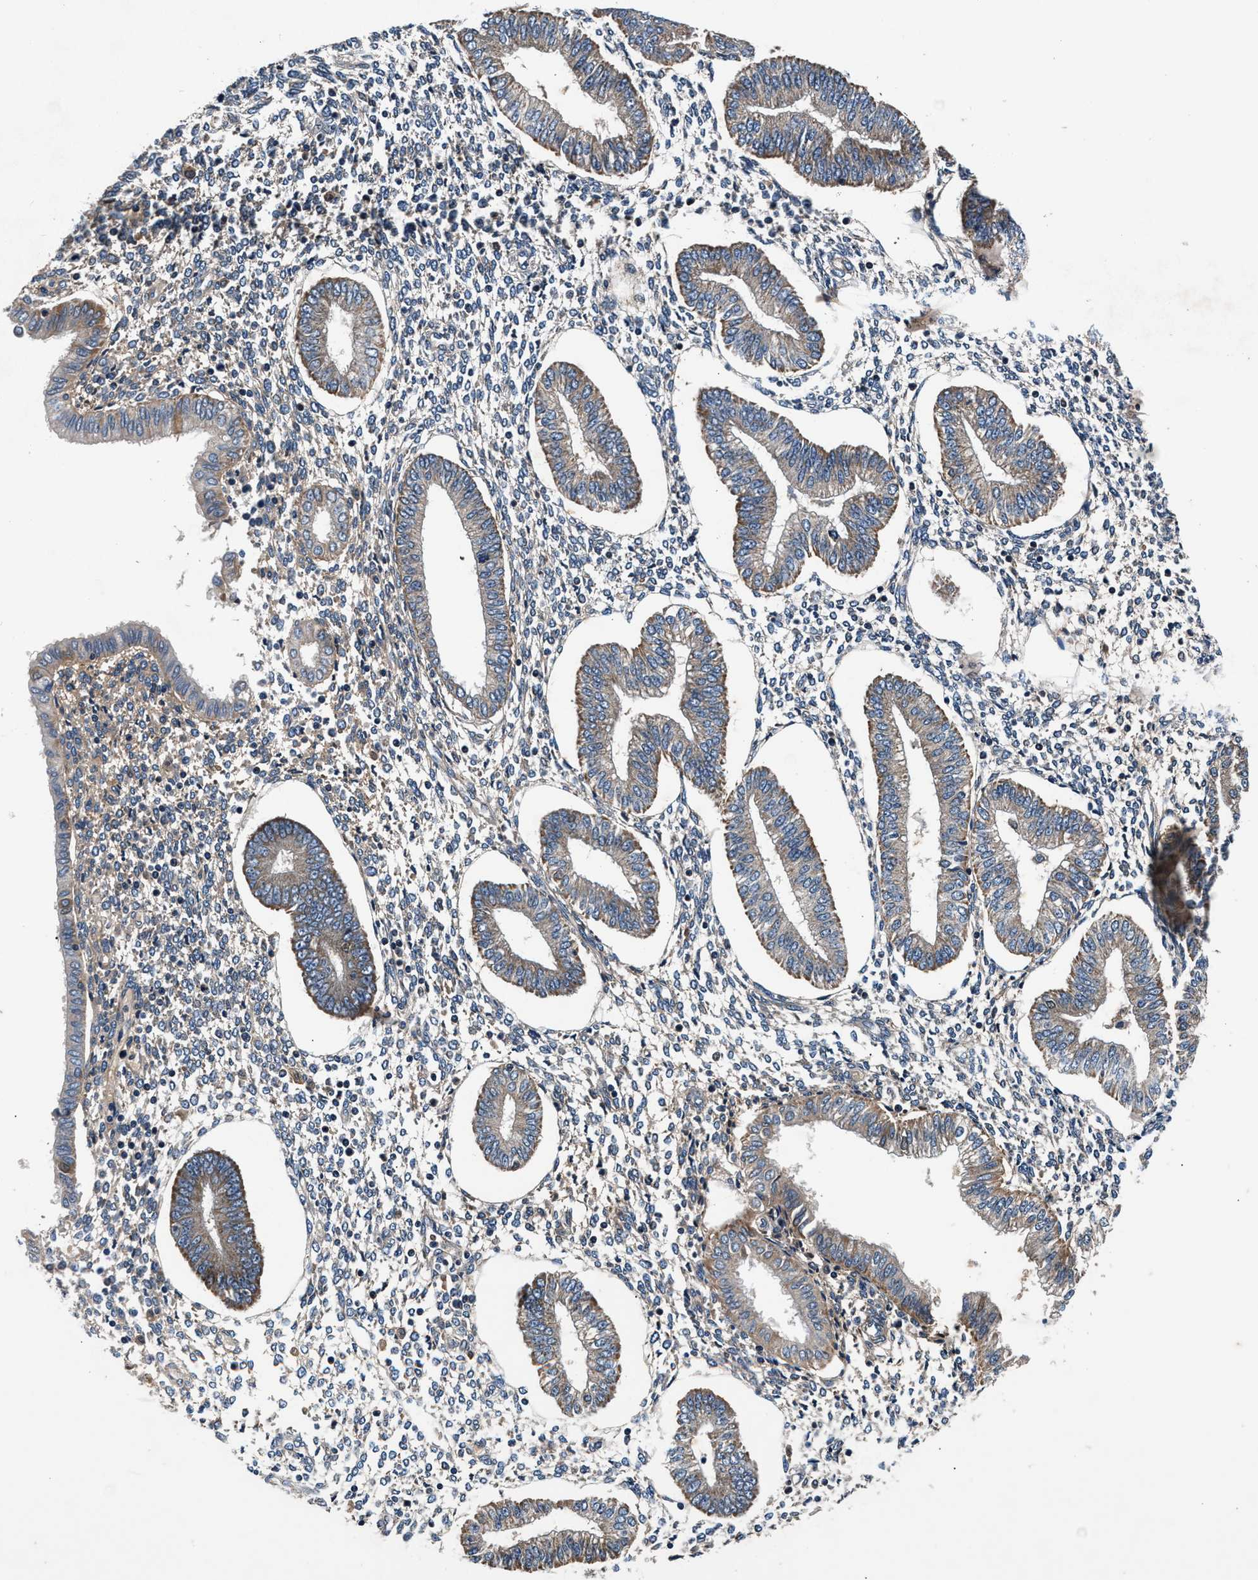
{"staining": {"intensity": "weak", "quantity": "<25%", "location": "cytoplasmic/membranous"}, "tissue": "endometrium", "cell_type": "Cells in endometrial stroma", "image_type": "normal", "snomed": [{"axis": "morphology", "description": "Normal tissue, NOS"}, {"axis": "topography", "description": "Endometrium"}], "caption": "An image of human endometrium is negative for staining in cells in endometrial stroma. (DAB (3,3'-diaminobenzidine) IHC visualized using brightfield microscopy, high magnification).", "gene": "IMMT", "patient": {"sex": "female", "age": 50}}